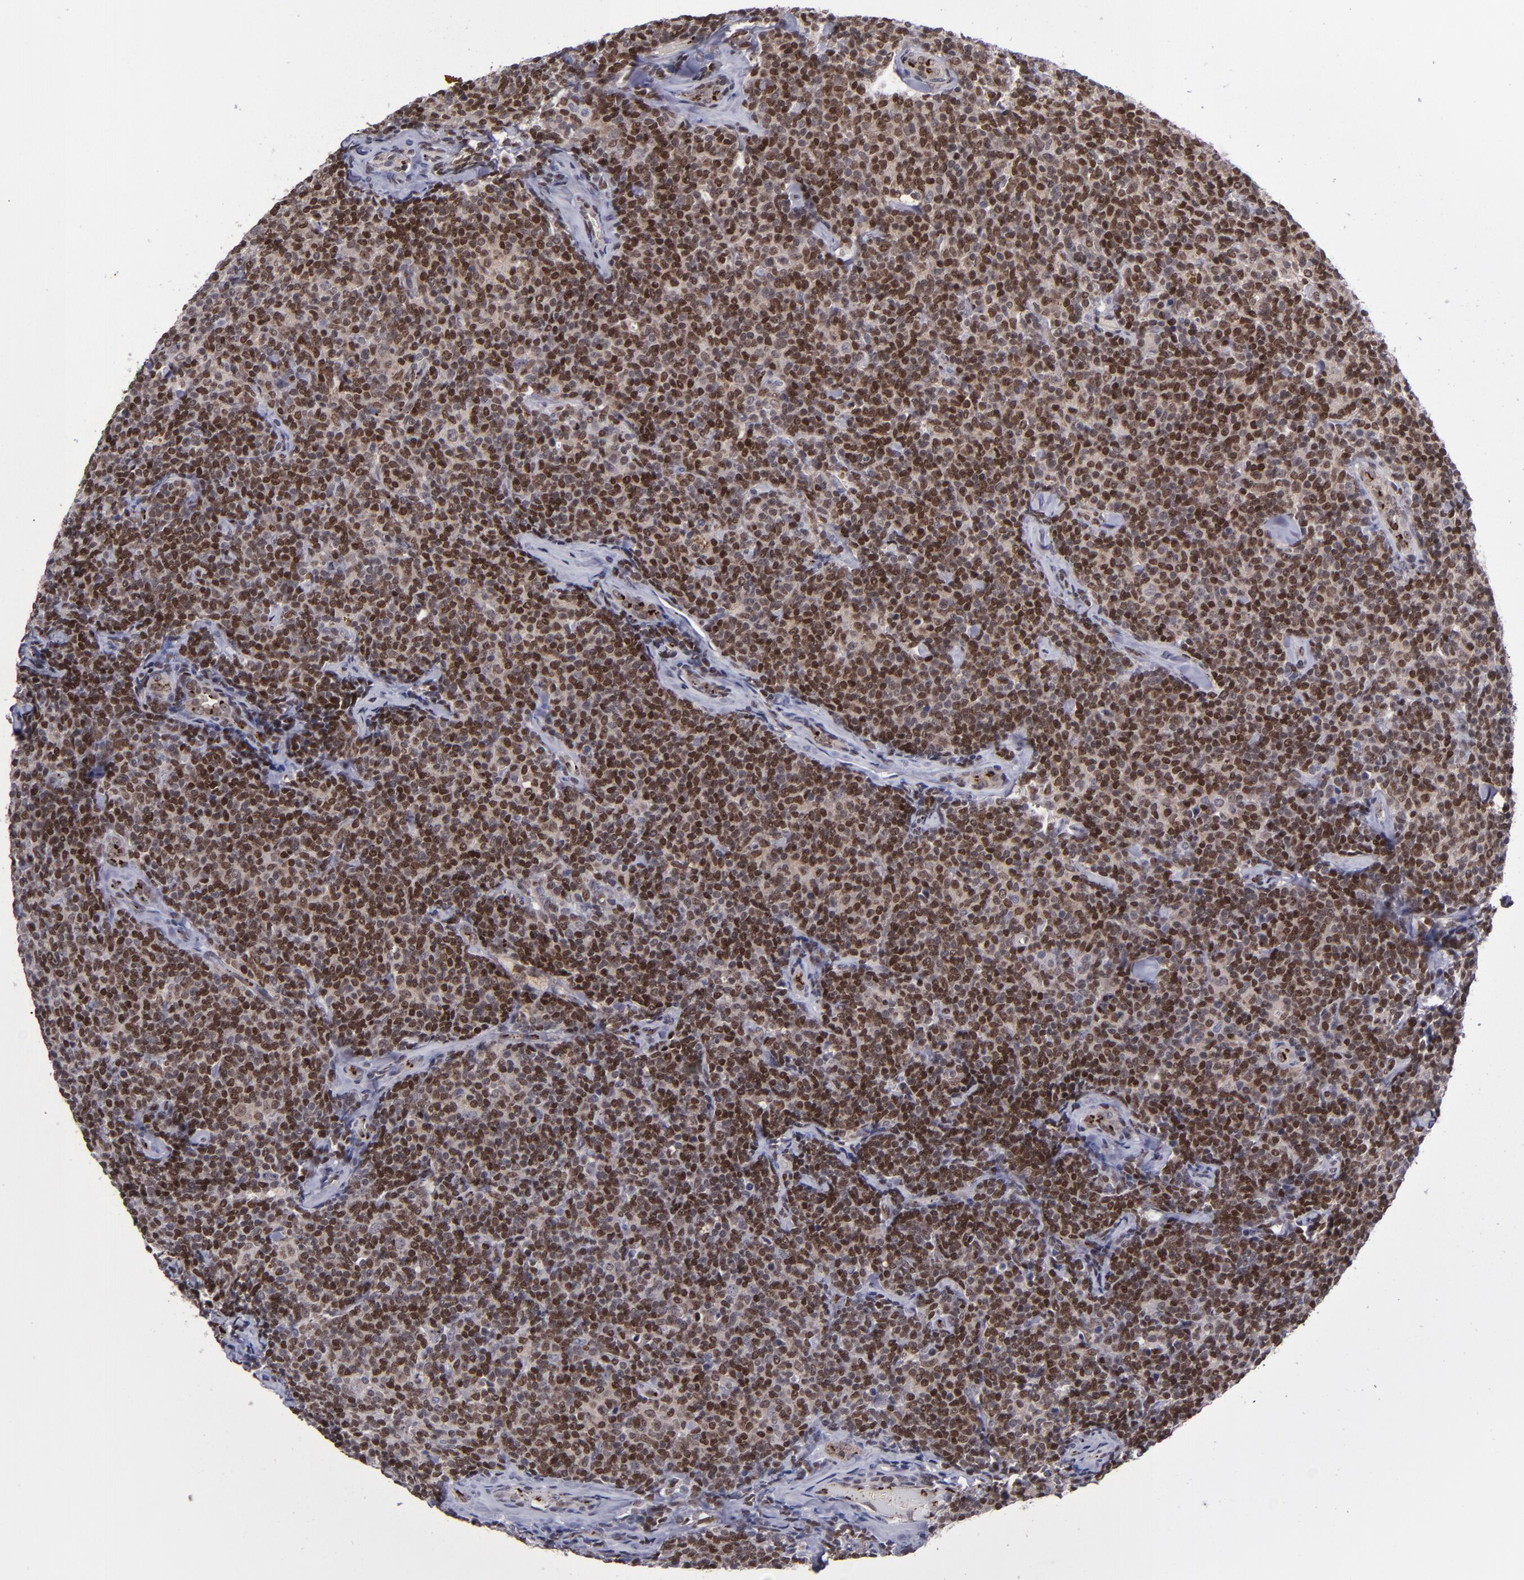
{"staining": {"intensity": "strong", "quantity": ">75%", "location": "cytoplasmic/membranous,nuclear"}, "tissue": "lymphoma", "cell_type": "Tumor cells", "image_type": "cancer", "snomed": [{"axis": "morphology", "description": "Malignant lymphoma, non-Hodgkin's type, Low grade"}, {"axis": "topography", "description": "Lymph node"}], "caption": "Tumor cells exhibit high levels of strong cytoplasmic/membranous and nuclear positivity in approximately >75% of cells in lymphoma.", "gene": "MGMT", "patient": {"sex": "female", "age": 56}}